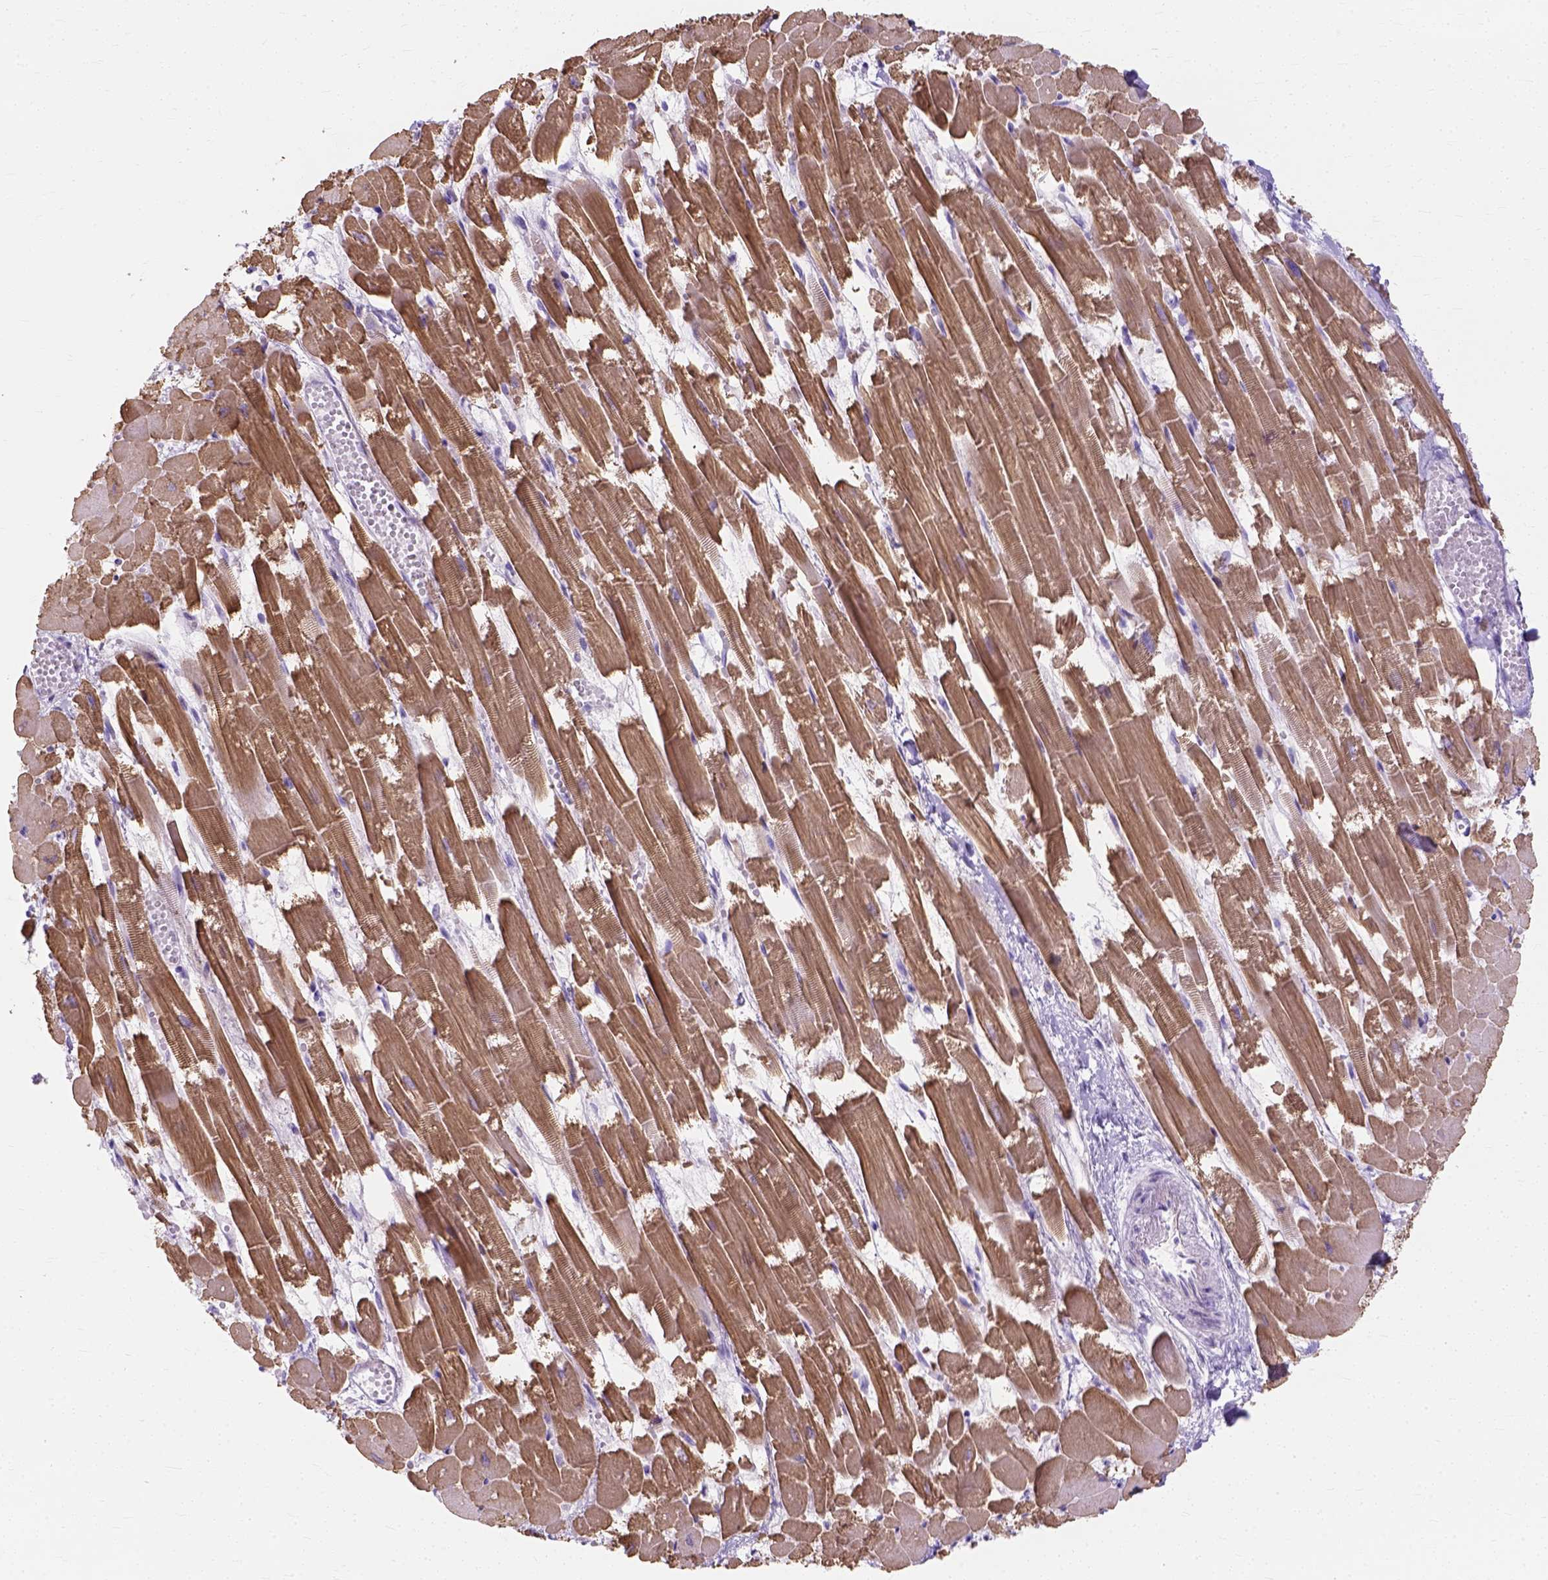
{"staining": {"intensity": "moderate", "quantity": ">75%", "location": "cytoplasmic/membranous"}, "tissue": "heart muscle", "cell_type": "Cardiomyocytes", "image_type": "normal", "snomed": [{"axis": "morphology", "description": "Normal tissue, NOS"}, {"axis": "topography", "description": "Heart"}], "caption": "Brown immunohistochemical staining in normal human heart muscle displays moderate cytoplasmic/membranous staining in about >75% of cardiomyocytes.", "gene": "MYH15", "patient": {"sex": "female", "age": 52}}